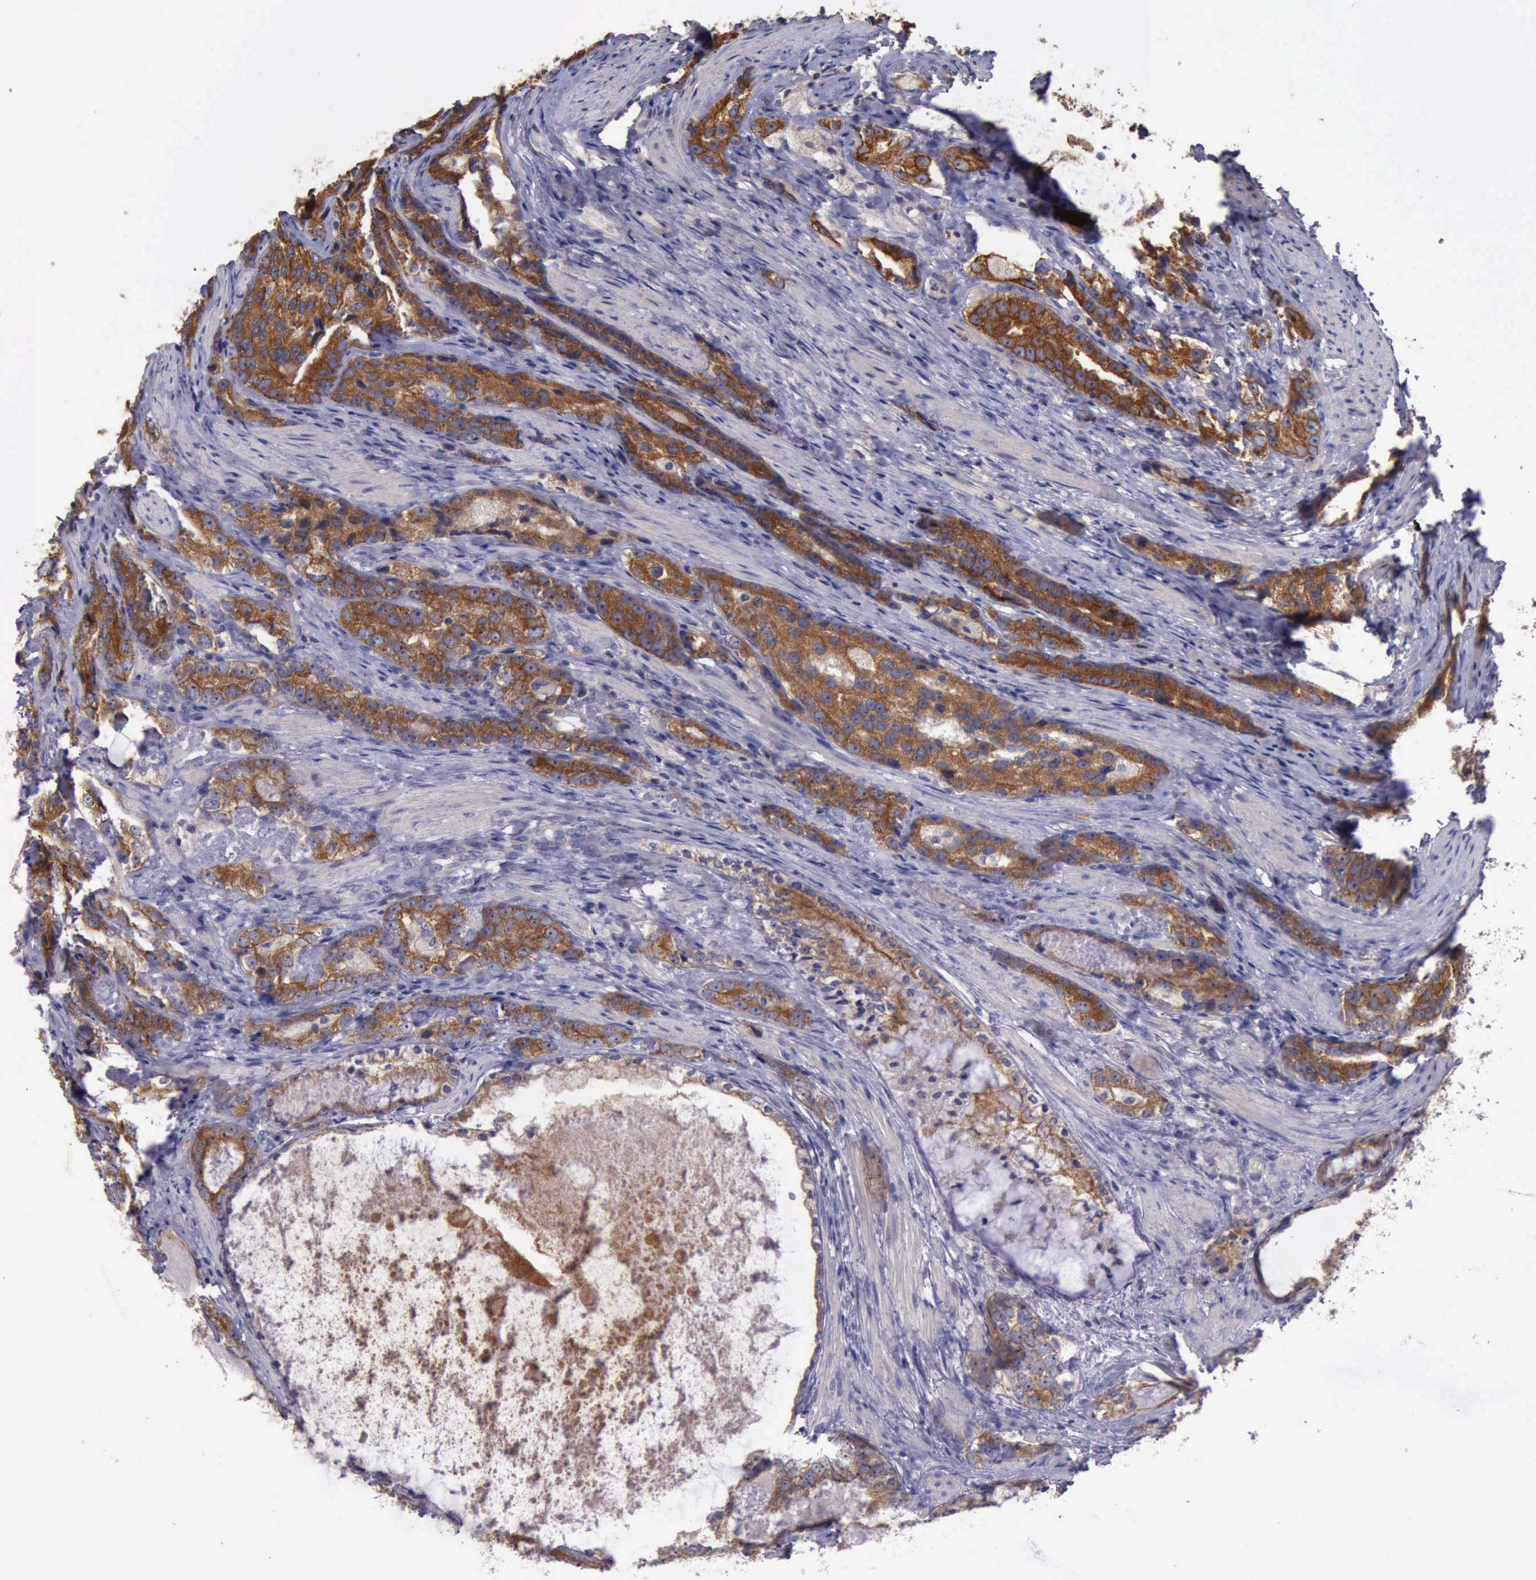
{"staining": {"intensity": "moderate", "quantity": ">75%", "location": "cytoplasmic/membranous"}, "tissue": "prostate cancer", "cell_type": "Tumor cells", "image_type": "cancer", "snomed": [{"axis": "morphology", "description": "Adenocarcinoma, High grade"}, {"axis": "topography", "description": "Prostate"}], "caption": "Immunohistochemical staining of human adenocarcinoma (high-grade) (prostate) displays moderate cytoplasmic/membranous protein staining in about >75% of tumor cells.", "gene": "RAB39B", "patient": {"sex": "male", "age": 63}}